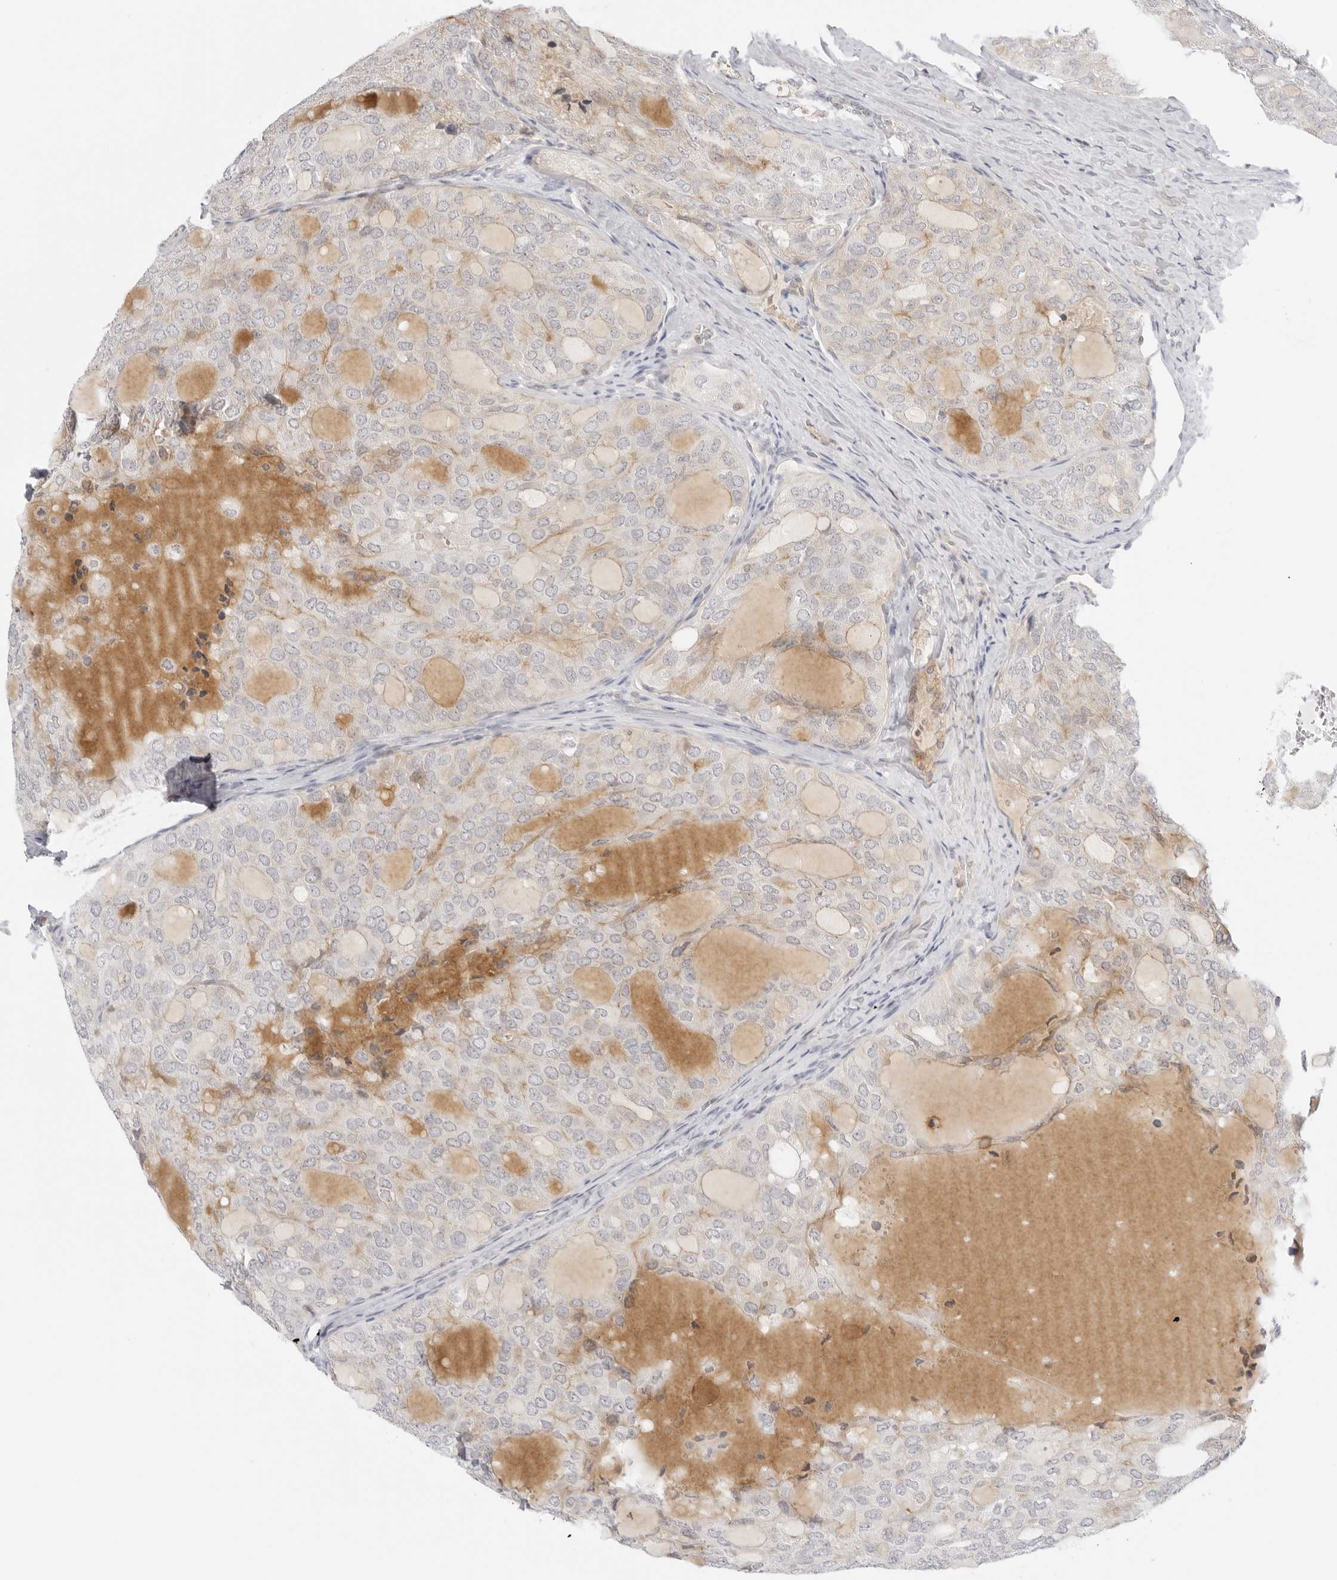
{"staining": {"intensity": "weak", "quantity": "<25%", "location": "cytoplasmic/membranous"}, "tissue": "thyroid cancer", "cell_type": "Tumor cells", "image_type": "cancer", "snomed": [{"axis": "morphology", "description": "Follicular adenoma carcinoma, NOS"}, {"axis": "topography", "description": "Thyroid gland"}], "caption": "DAB immunohistochemical staining of thyroid follicular adenoma carcinoma reveals no significant staining in tumor cells.", "gene": "TNFRSF14", "patient": {"sex": "male", "age": 75}}